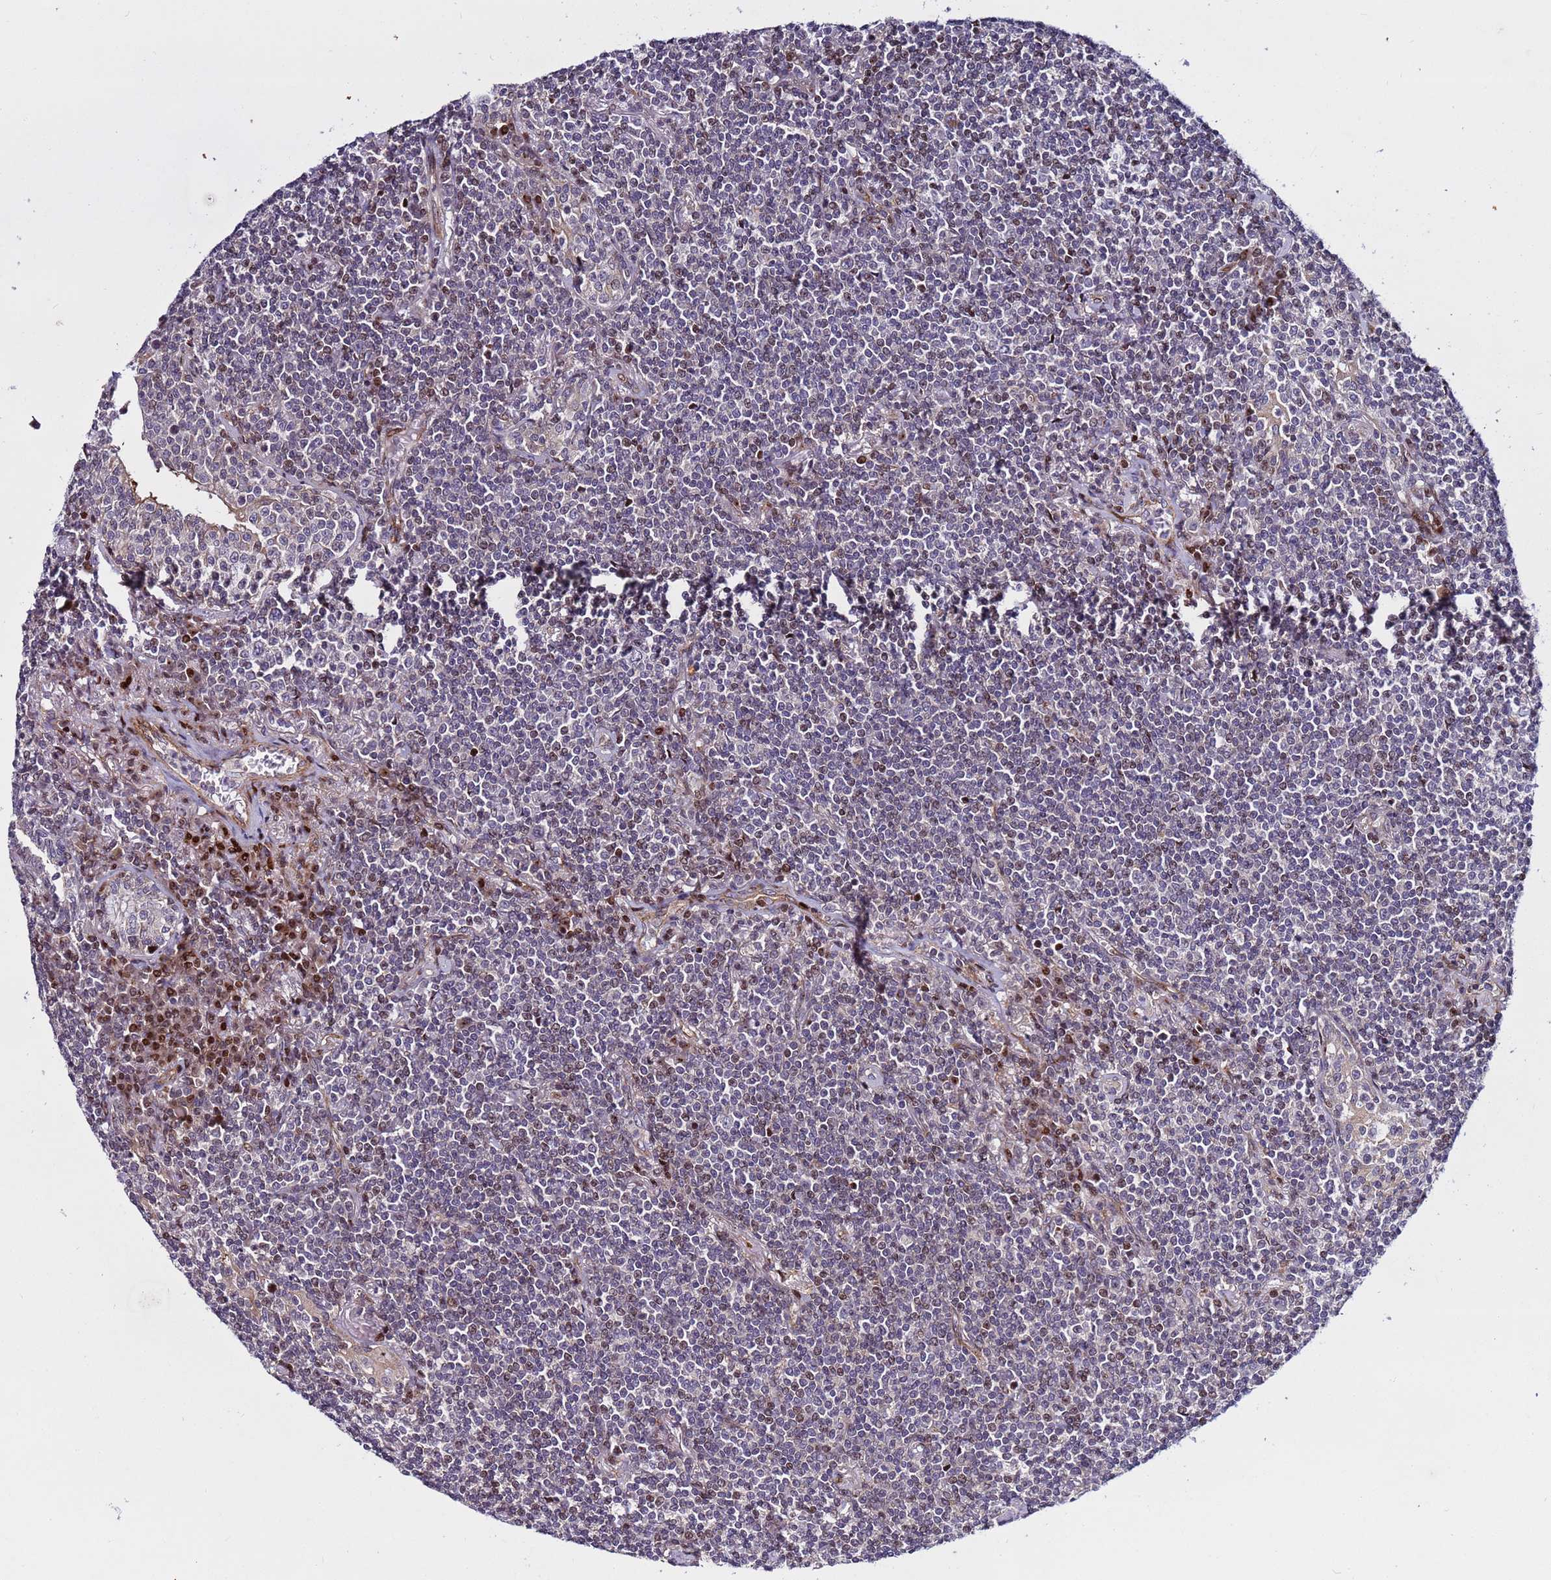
{"staining": {"intensity": "weak", "quantity": "<25%", "location": "nuclear"}, "tissue": "lymphoma", "cell_type": "Tumor cells", "image_type": "cancer", "snomed": [{"axis": "morphology", "description": "Malignant lymphoma, non-Hodgkin's type, Low grade"}, {"axis": "topography", "description": "Lung"}], "caption": "Immunohistochemistry (IHC) micrograph of lymphoma stained for a protein (brown), which reveals no expression in tumor cells. (Immunohistochemistry (IHC), brightfield microscopy, high magnification).", "gene": "WBP11", "patient": {"sex": "female", "age": 71}}